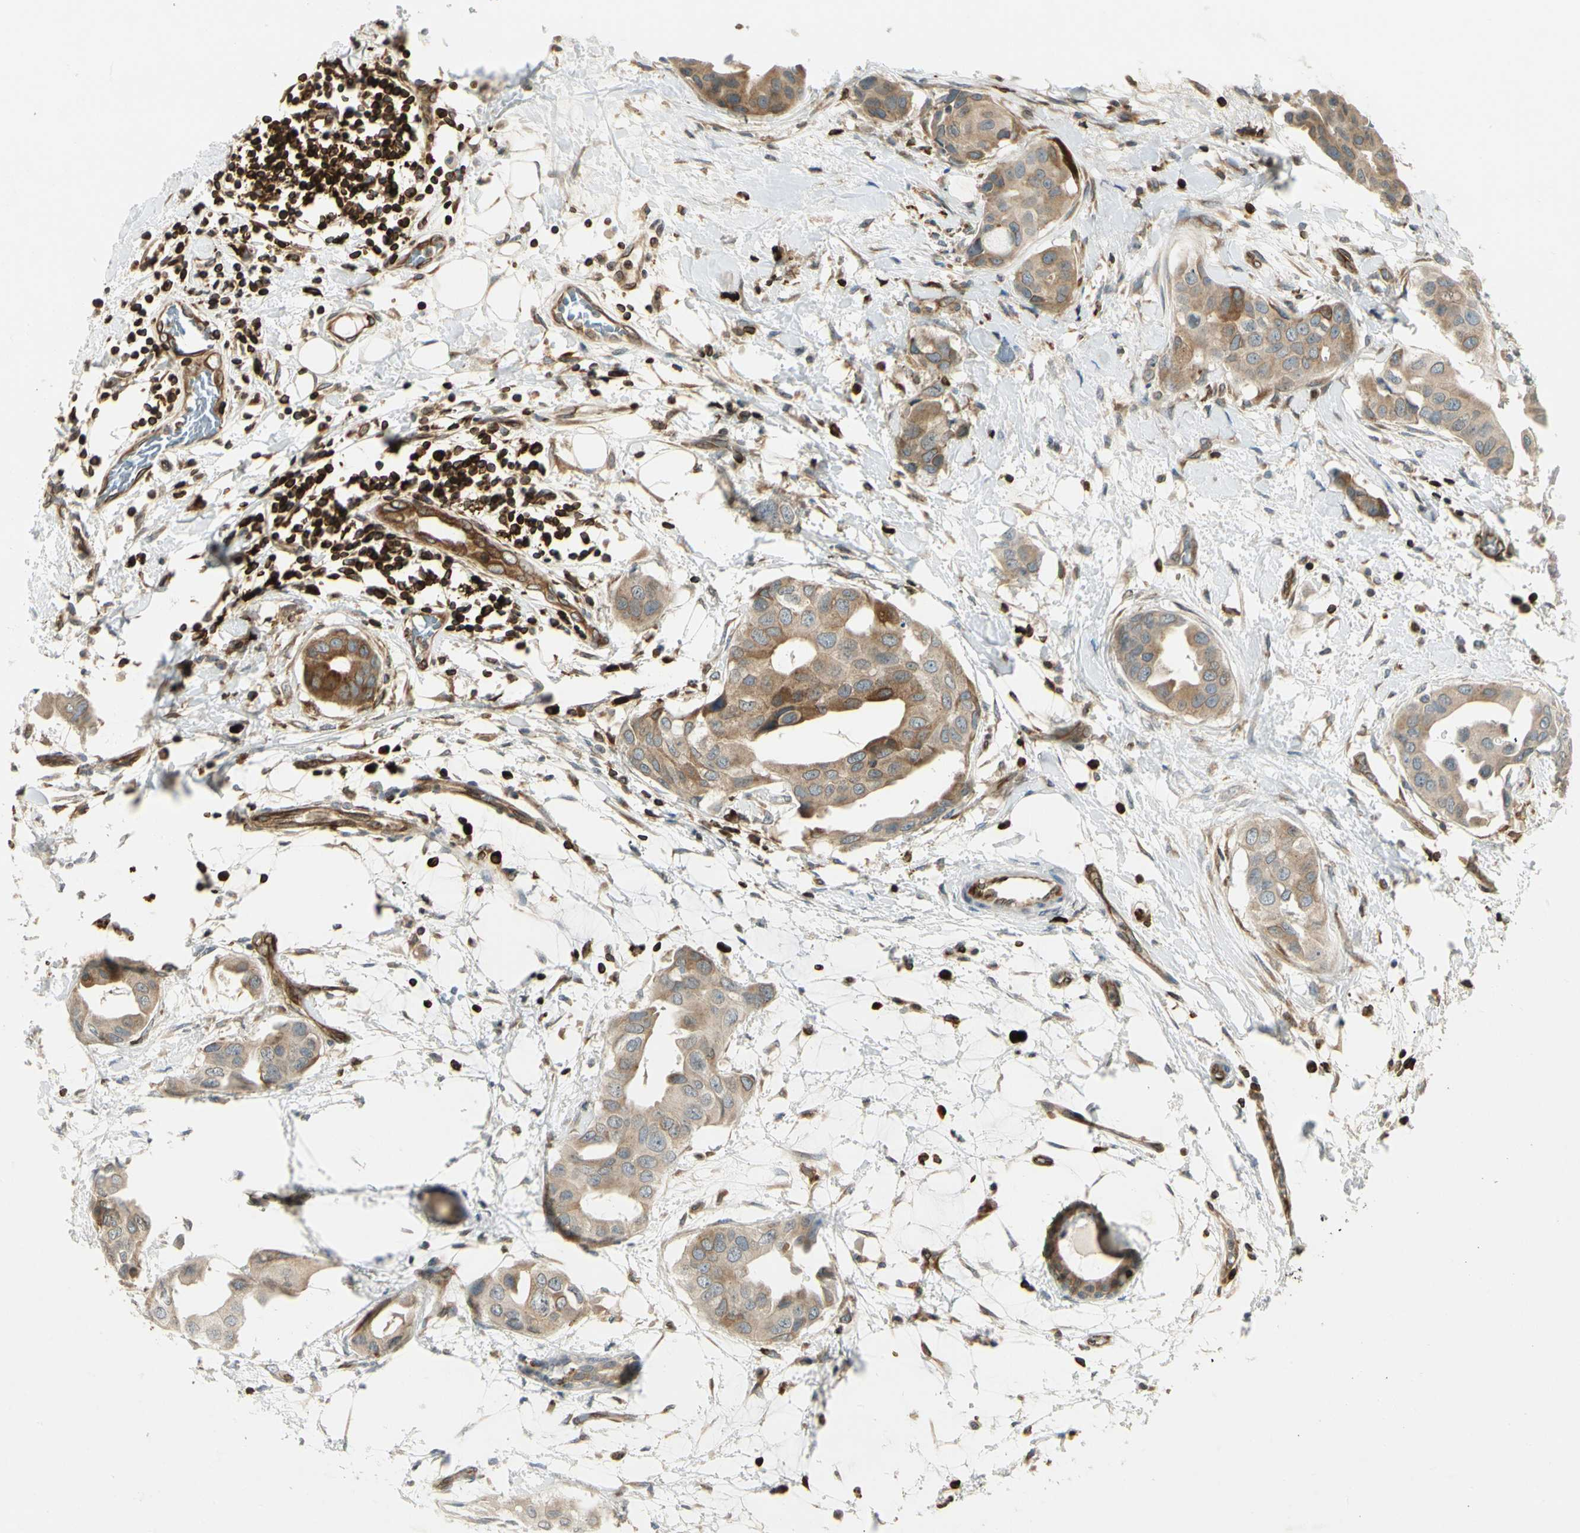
{"staining": {"intensity": "moderate", "quantity": ">75%", "location": "cytoplasmic/membranous"}, "tissue": "breast cancer", "cell_type": "Tumor cells", "image_type": "cancer", "snomed": [{"axis": "morphology", "description": "Duct carcinoma"}, {"axis": "topography", "description": "Breast"}], "caption": "Breast cancer (infiltrating ductal carcinoma) stained with DAB (3,3'-diaminobenzidine) immunohistochemistry (IHC) demonstrates medium levels of moderate cytoplasmic/membranous expression in approximately >75% of tumor cells.", "gene": "TAPBP", "patient": {"sex": "female", "age": 40}}